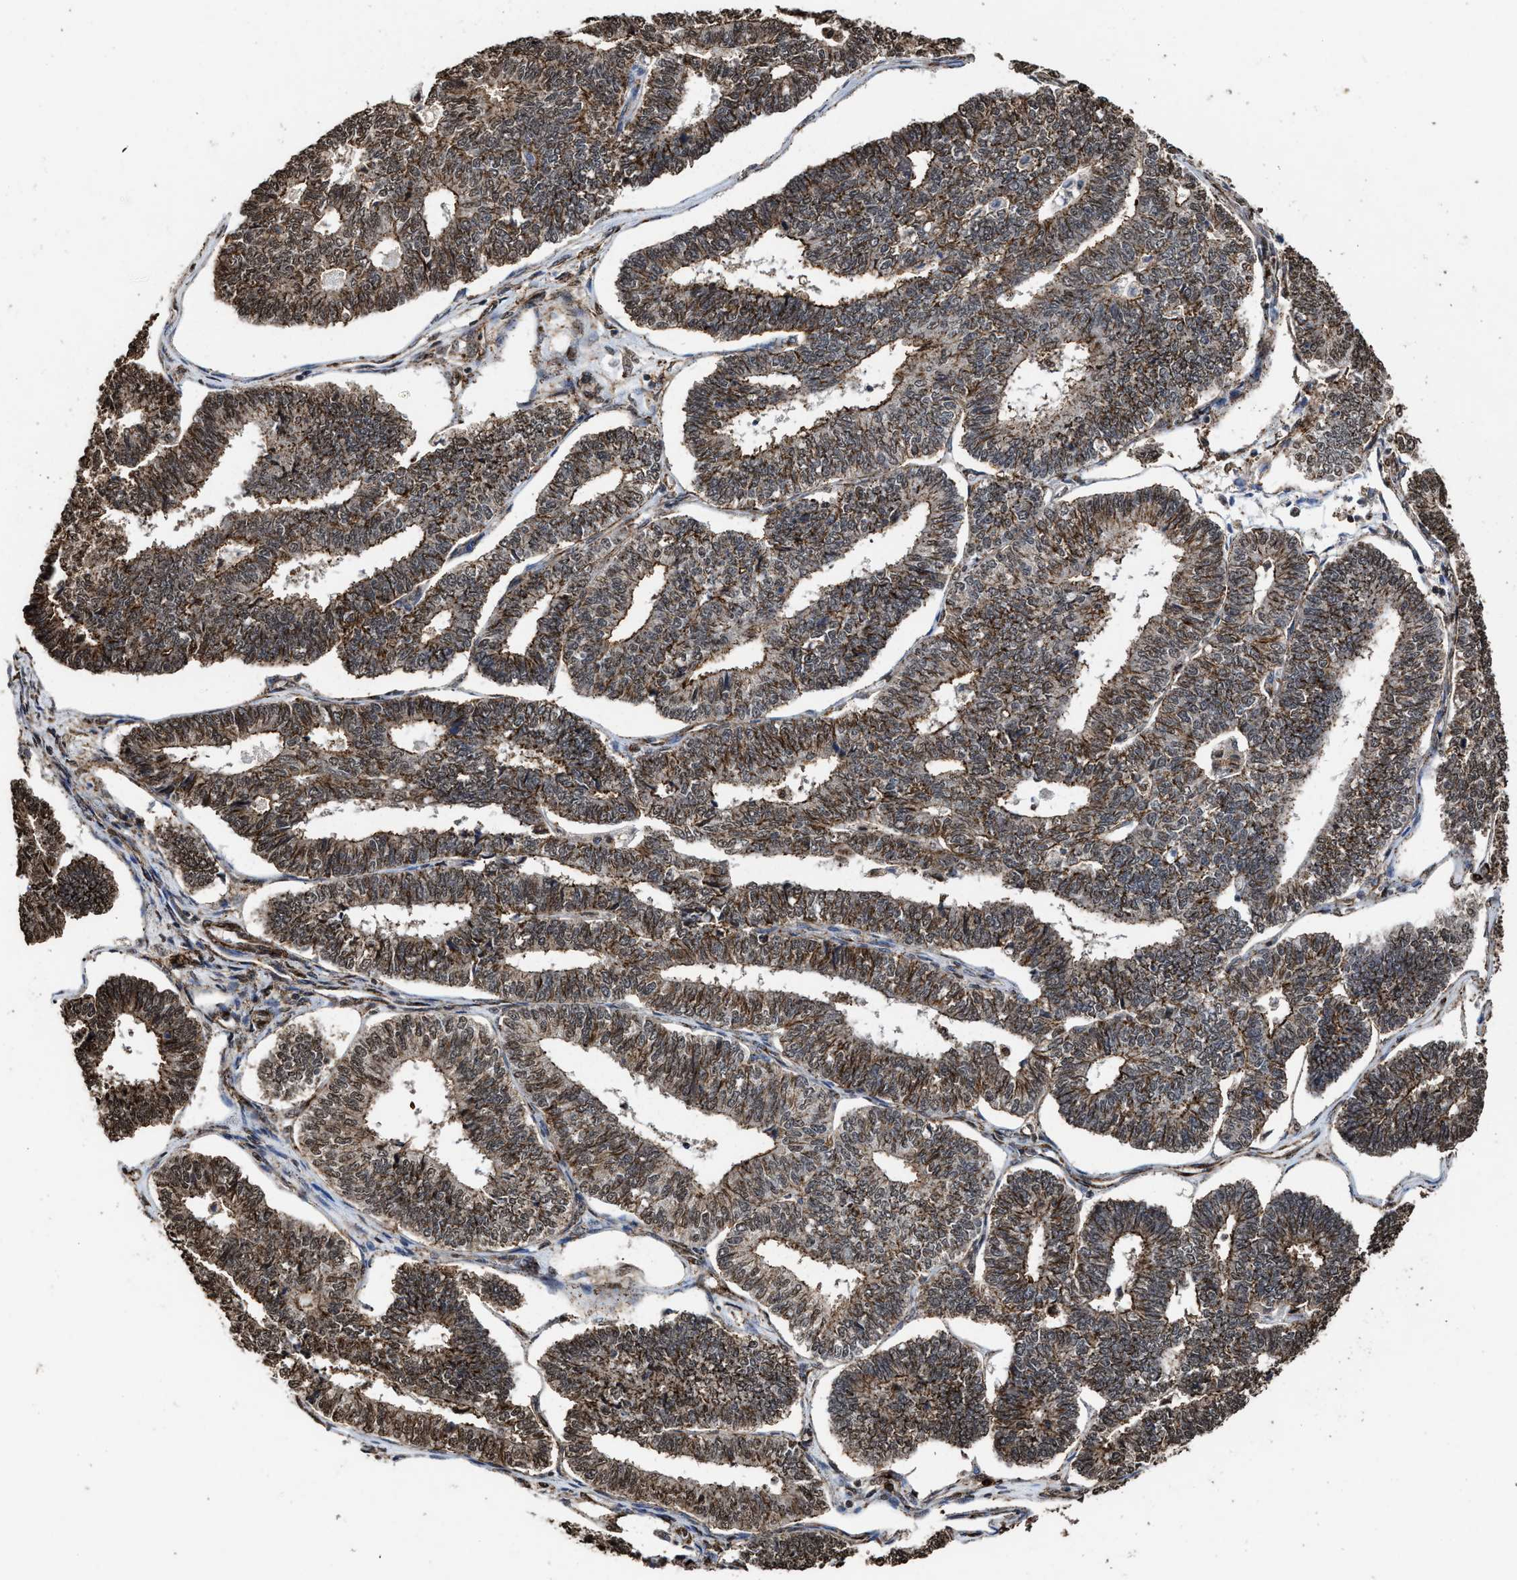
{"staining": {"intensity": "strong", "quantity": ">75%", "location": "cytoplasmic/membranous"}, "tissue": "endometrial cancer", "cell_type": "Tumor cells", "image_type": "cancer", "snomed": [{"axis": "morphology", "description": "Adenocarcinoma, NOS"}, {"axis": "topography", "description": "Endometrium"}], "caption": "Immunohistochemistry (IHC) (DAB (3,3'-diaminobenzidine)) staining of human endometrial adenocarcinoma exhibits strong cytoplasmic/membranous protein staining in approximately >75% of tumor cells. (Stains: DAB (3,3'-diaminobenzidine) in brown, nuclei in blue, Microscopy: brightfield microscopy at high magnification).", "gene": "SEPTIN2", "patient": {"sex": "female", "age": 70}}